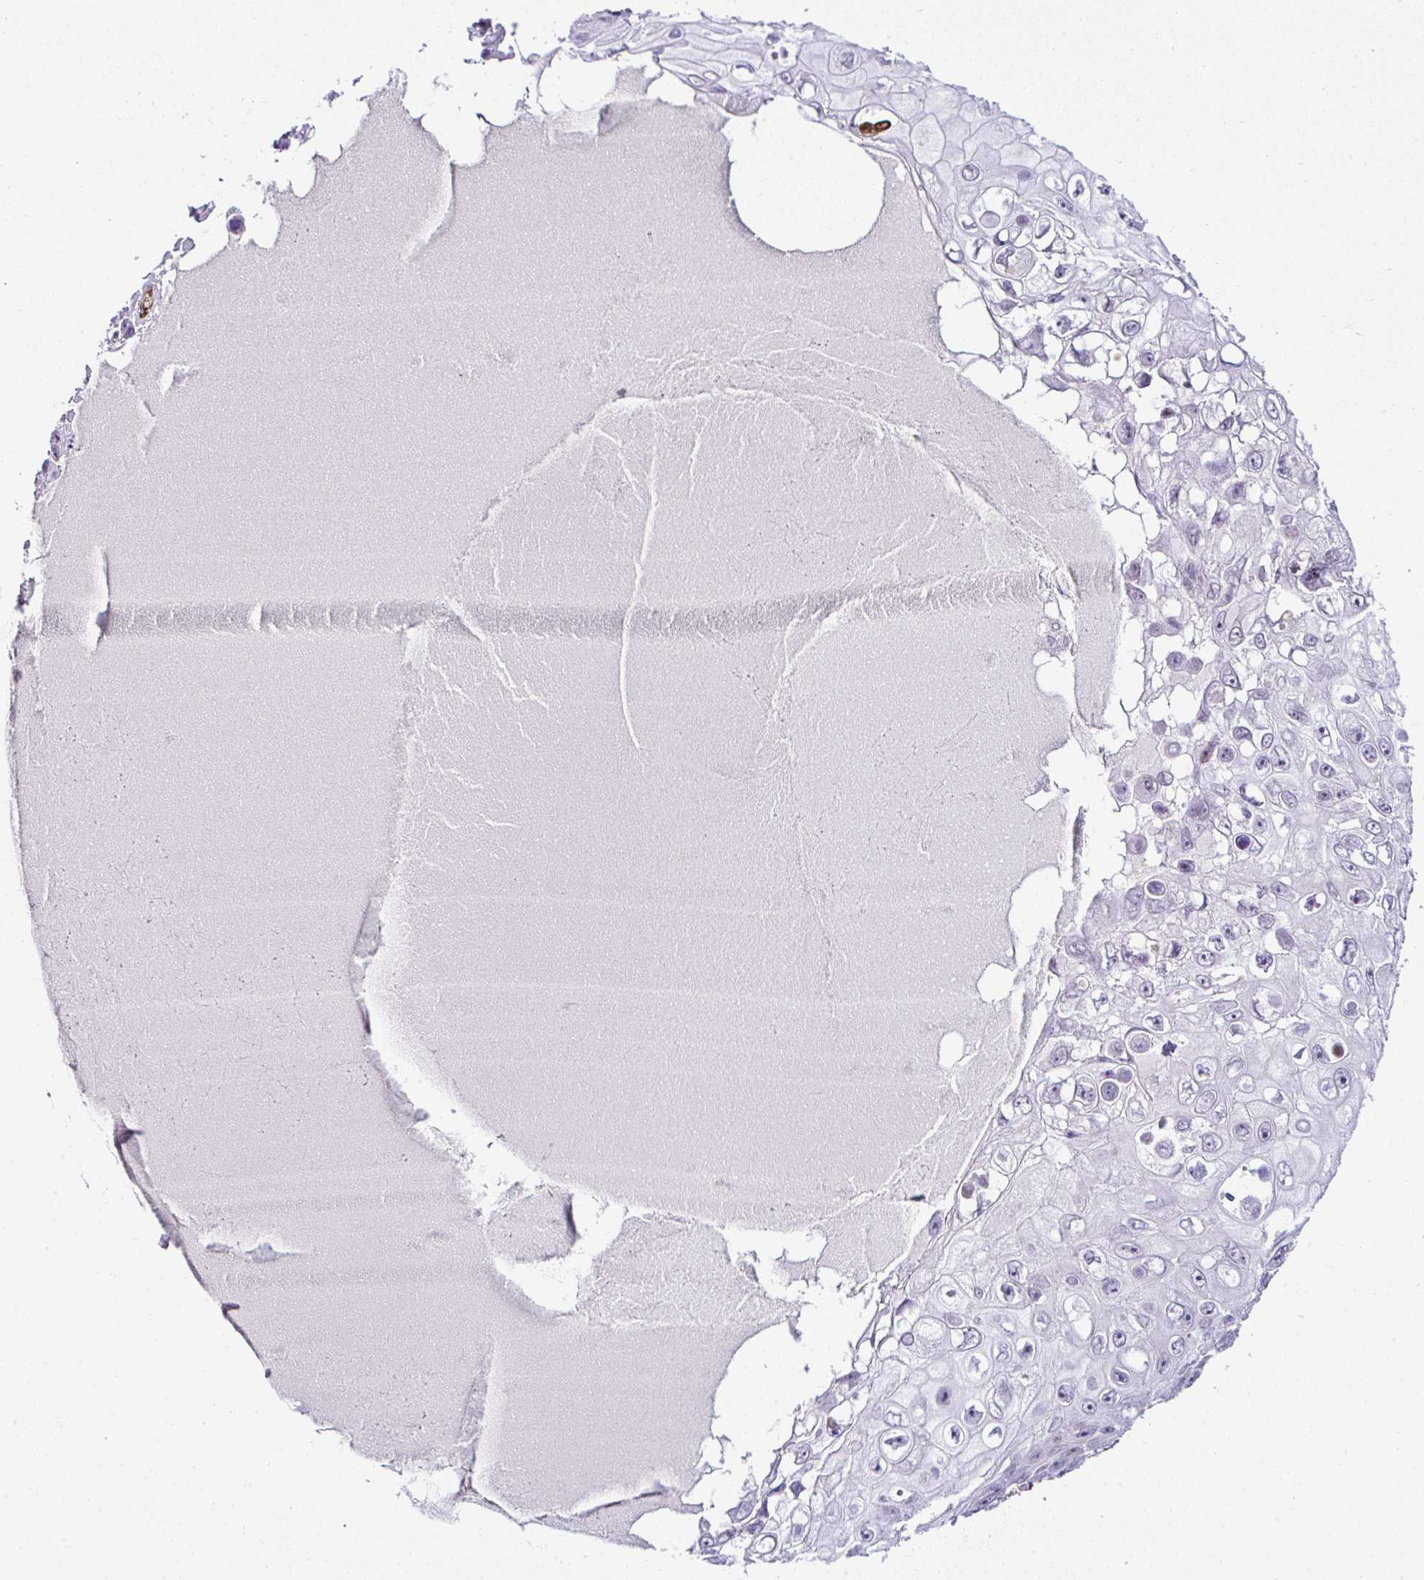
{"staining": {"intensity": "negative", "quantity": "none", "location": "none"}, "tissue": "skin cancer", "cell_type": "Tumor cells", "image_type": "cancer", "snomed": [{"axis": "morphology", "description": "Squamous cell carcinoma, NOS"}, {"axis": "topography", "description": "Skin"}], "caption": "A photomicrograph of skin cancer stained for a protein reveals no brown staining in tumor cells.", "gene": "FBXO34", "patient": {"sex": "male", "age": 82}}